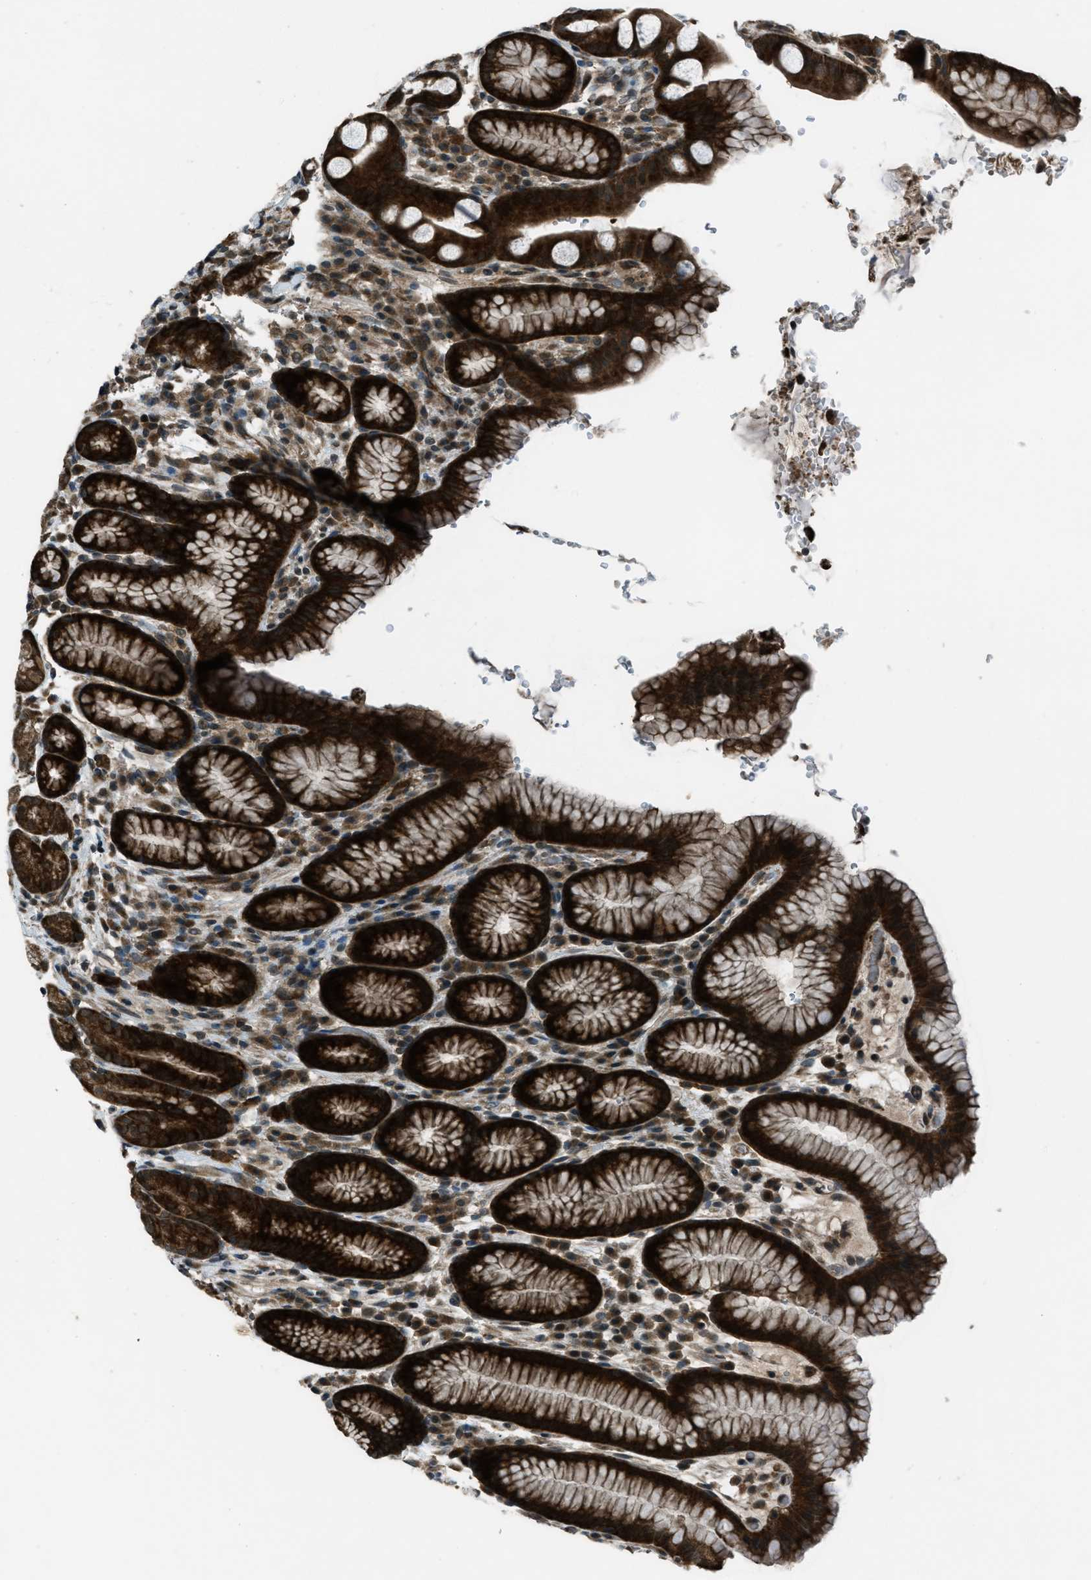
{"staining": {"intensity": "strong", "quantity": ">75%", "location": "cytoplasmic/membranous"}, "tissue": "stomach", "cell_type": "Glandular cells", "image_type": "normal", "snomed": [{"axis": "morphology", "description": "Normal tissue, NOS"}, {"axis": "topography", "description": "Stomach, lower"}], "caption": "An immunohistochemistry micrograph of unremarkable tissue is shown. Protein staining in brown labels strong cytoplasmic/membranous positivity in stomach within glandular cells.", "gene": "ASAP2", "patient": {"sex": "male", "age": 52}}